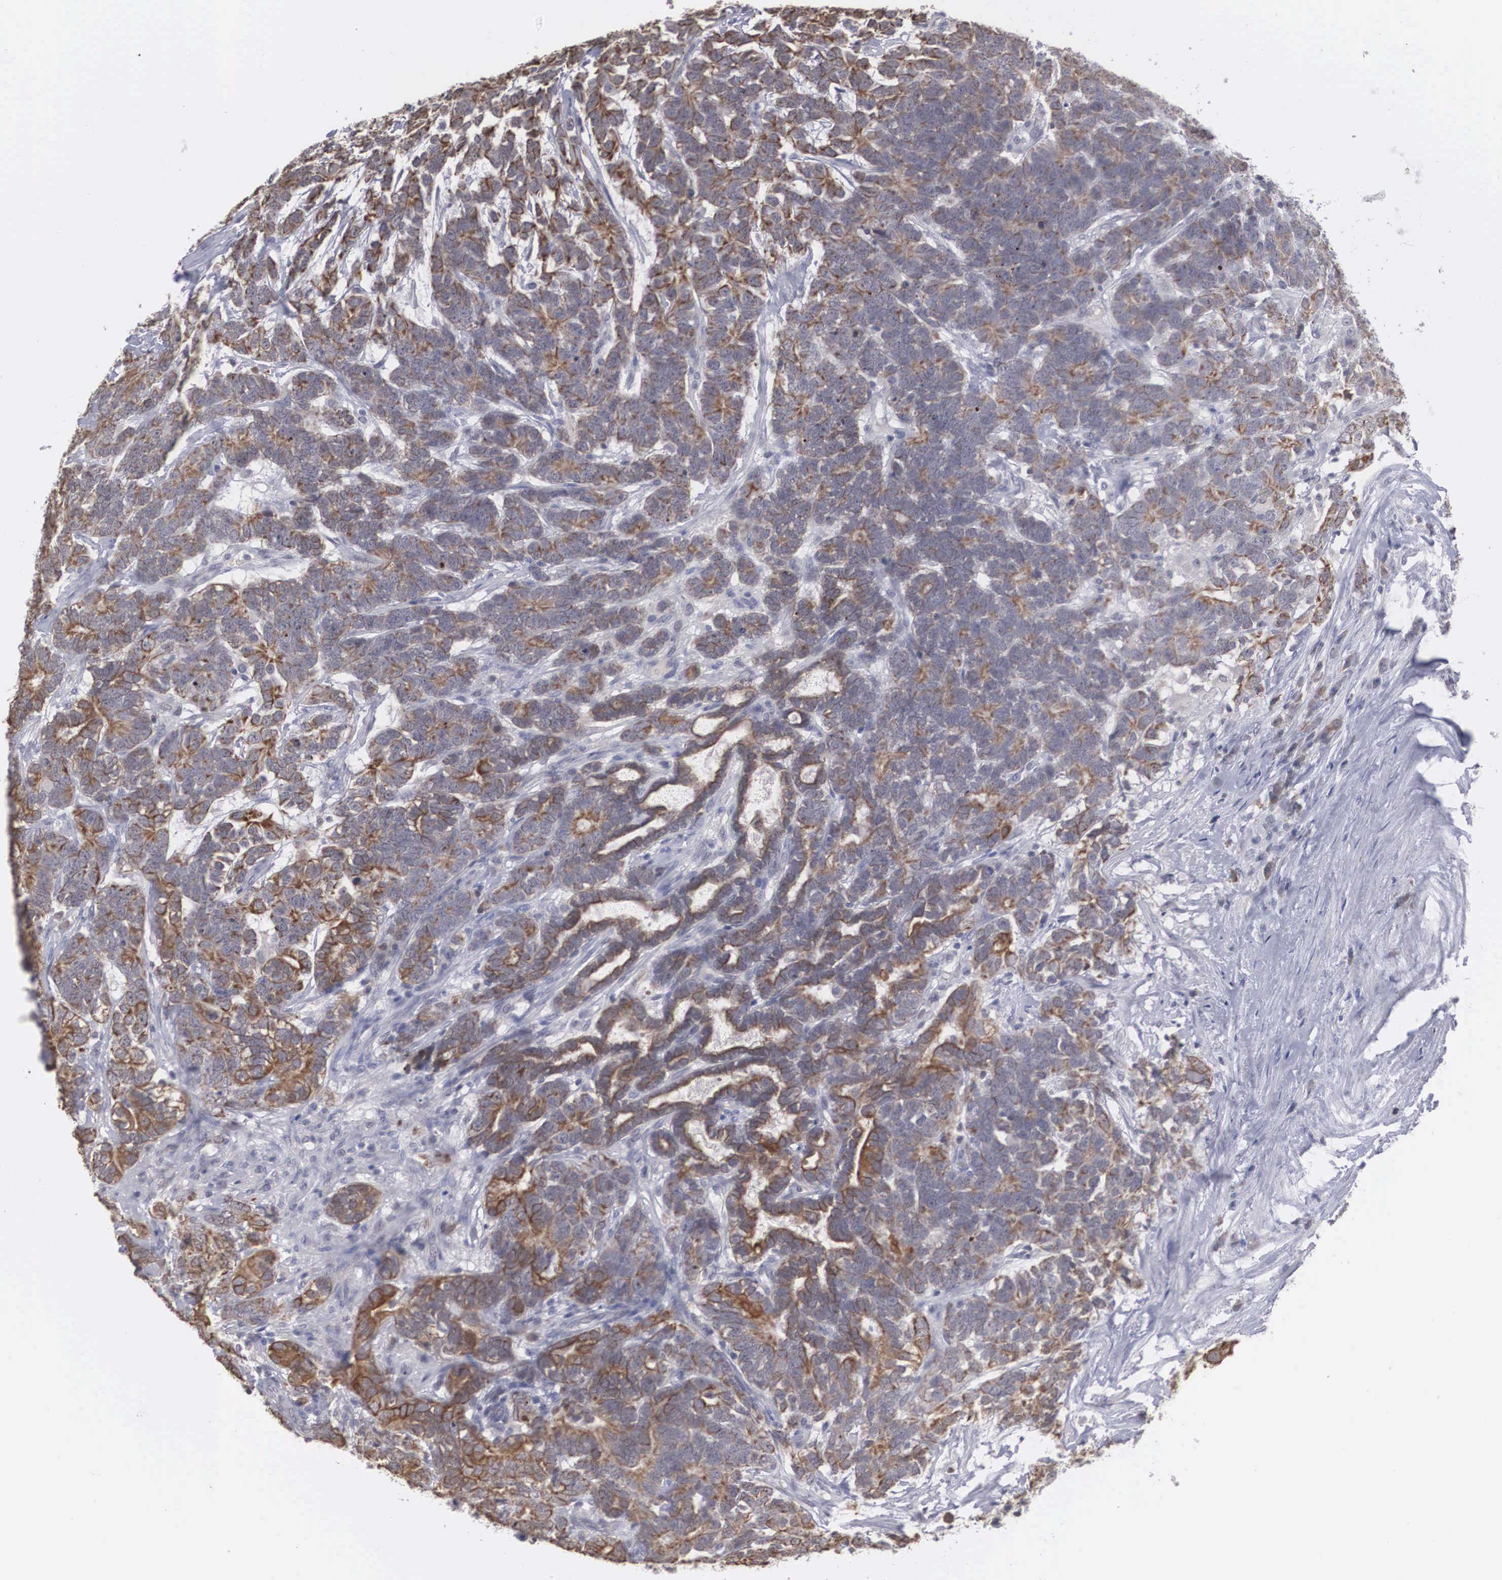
{"staining": {"intensity": "moderate", "quantity": "25%-75%", "location": "cytoplasmic/membranous"}, "tissue": "testis cancer", "cell_type": "Tumor cells", "image_type": "cancer", "snomed": [{"axis": "morphology", "description": "Carcinoma, Embryonal, NOS"}, {"axis": "topography", "description": "Testis"}], "caption": "A brown stain labels moderate cytoplasmic/membranous expression of a protein in testis cancer tumor cells.", "gene": "WDR89", "patient": {"sex": "male", "age": 26}}